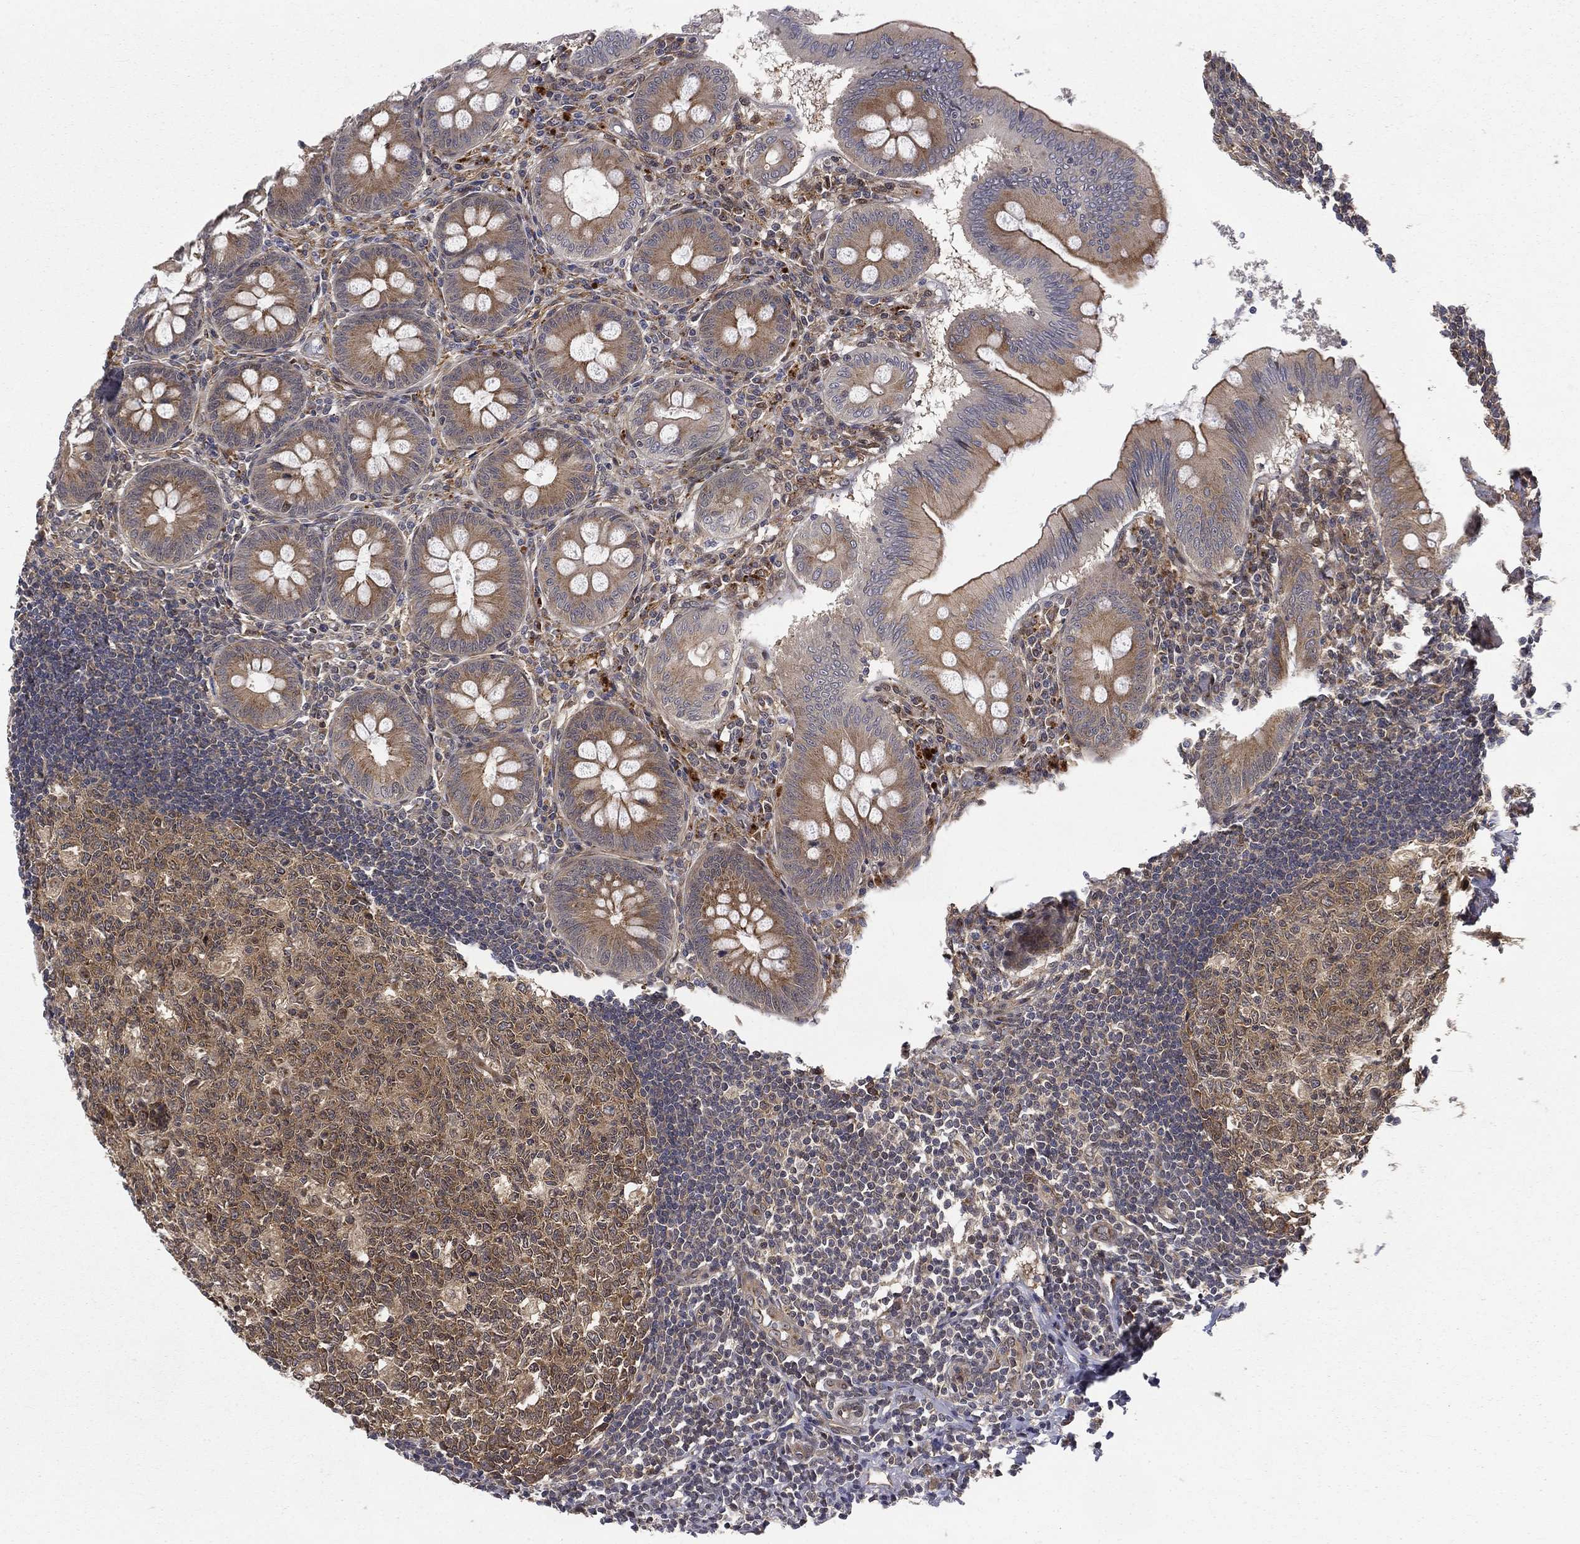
{"staining": {"intensity": "moderate", "quantity": ">75%", "location": "cytoplasmic/membranous"}, "tissue": "appendix", "cell_type": "Glandular cells", "image_type": "normal", "snomed": [{"axis": "morphology", "description": "Normal tissue, NOS"}, {"axis": "morphology", "description": "Inflammation, NOS"}, {"axis": "topography", "description": "Appendix"}], "caption": "Moderate cytoplasmic/membranous staining is identified in about >75% of glandular cells in normal appendix.", "gene": "ARL3", "patient": {"sex": "male", "age": 16}}